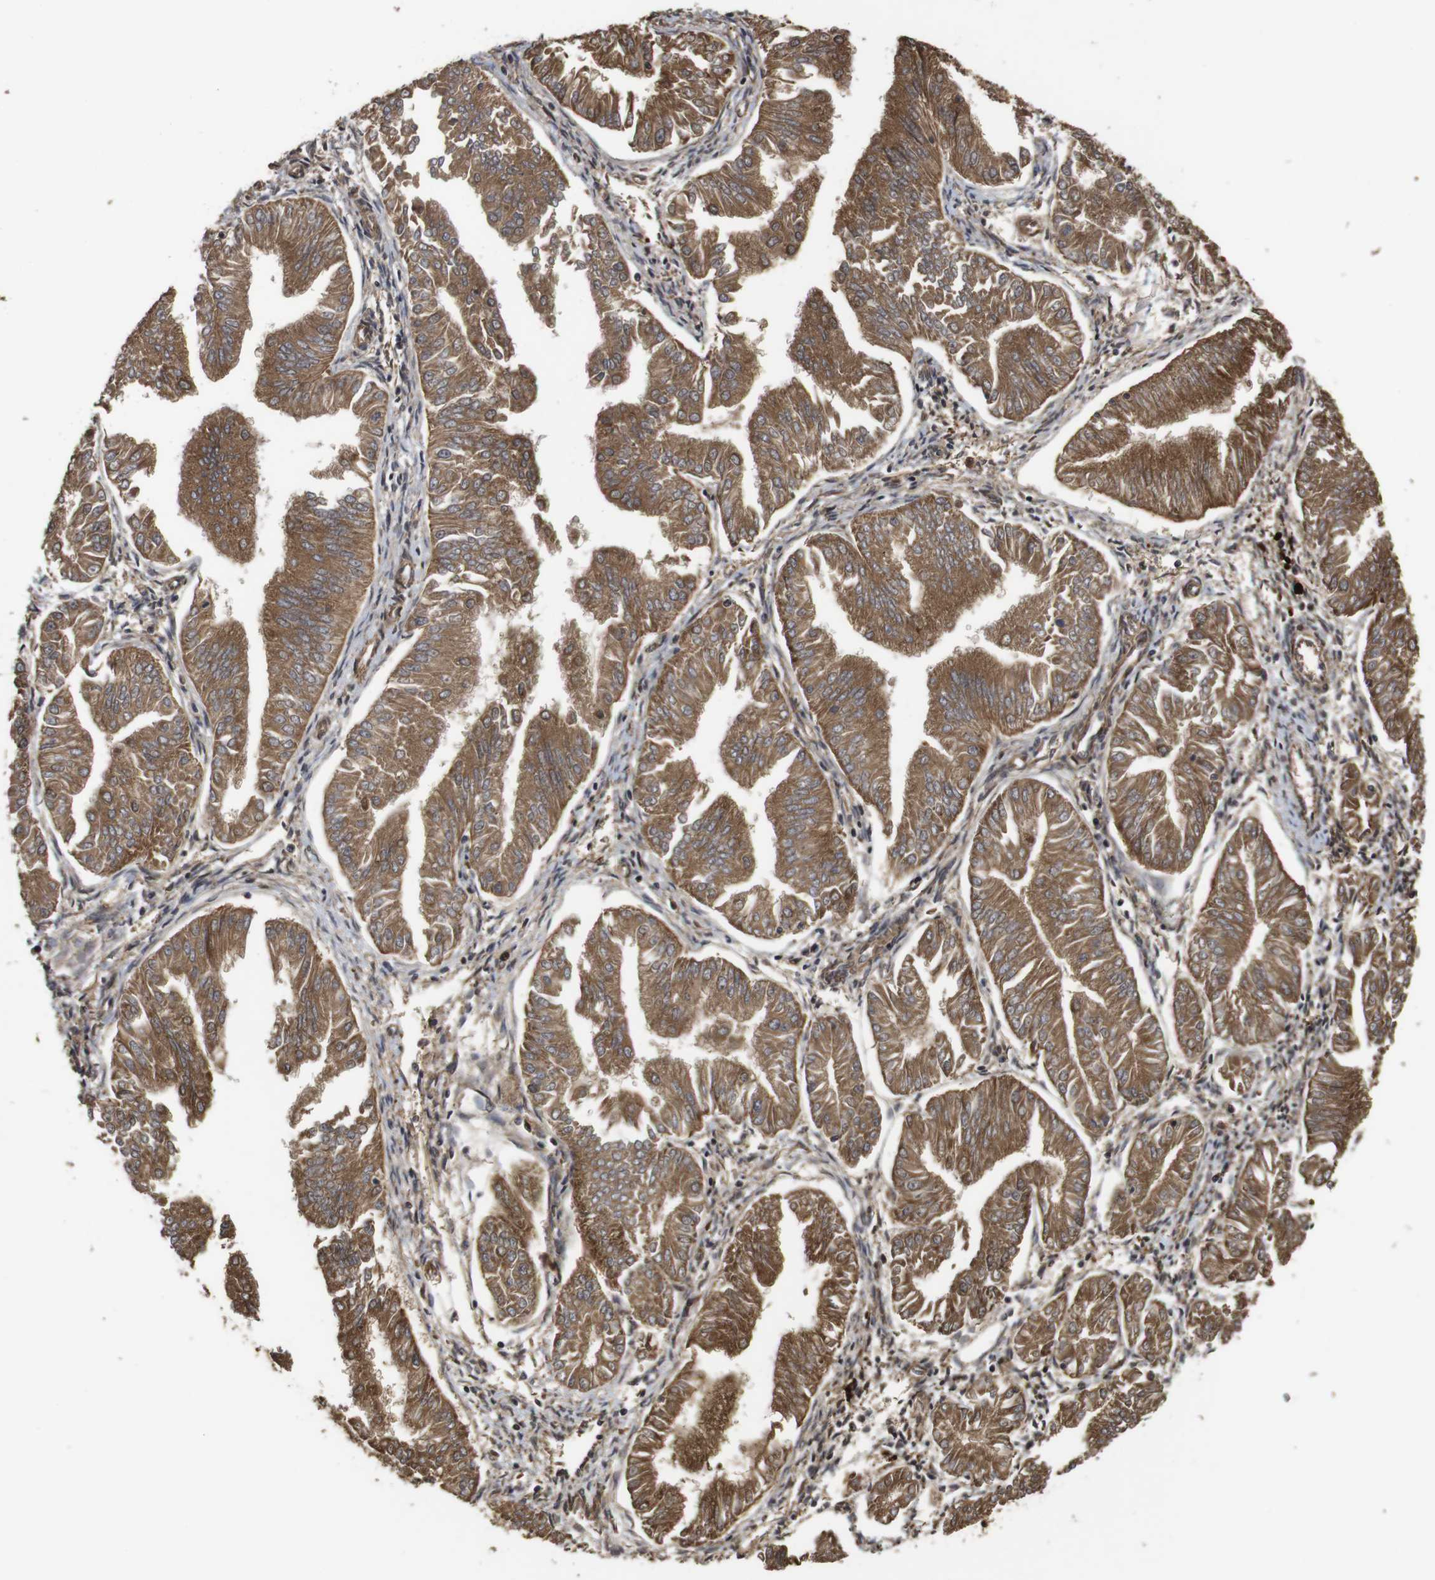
{"staining": {"intensity": "moderate", "quantity": ">75%", "location": "cytoplasmic/membranous"}, "tissue": "endometrial cancer", "cell_type": "Tumor cells", "image_type": "cancer", "snomed": [{"axis": "morphology", "description": "Adenocarcinoma, NOS"}, {"axis": "topography", "description": "Endometrium"}], "caption": "Endometrial cancer stained with DAB (3,3'-diaminobenzidine) IHC demonstrates medium levels of moderate cytoplasmic/membranous expression in approximately >75% of tumor cells.", "gene": "PTPN14", "patient": {"sex": "female", "age": 53}}